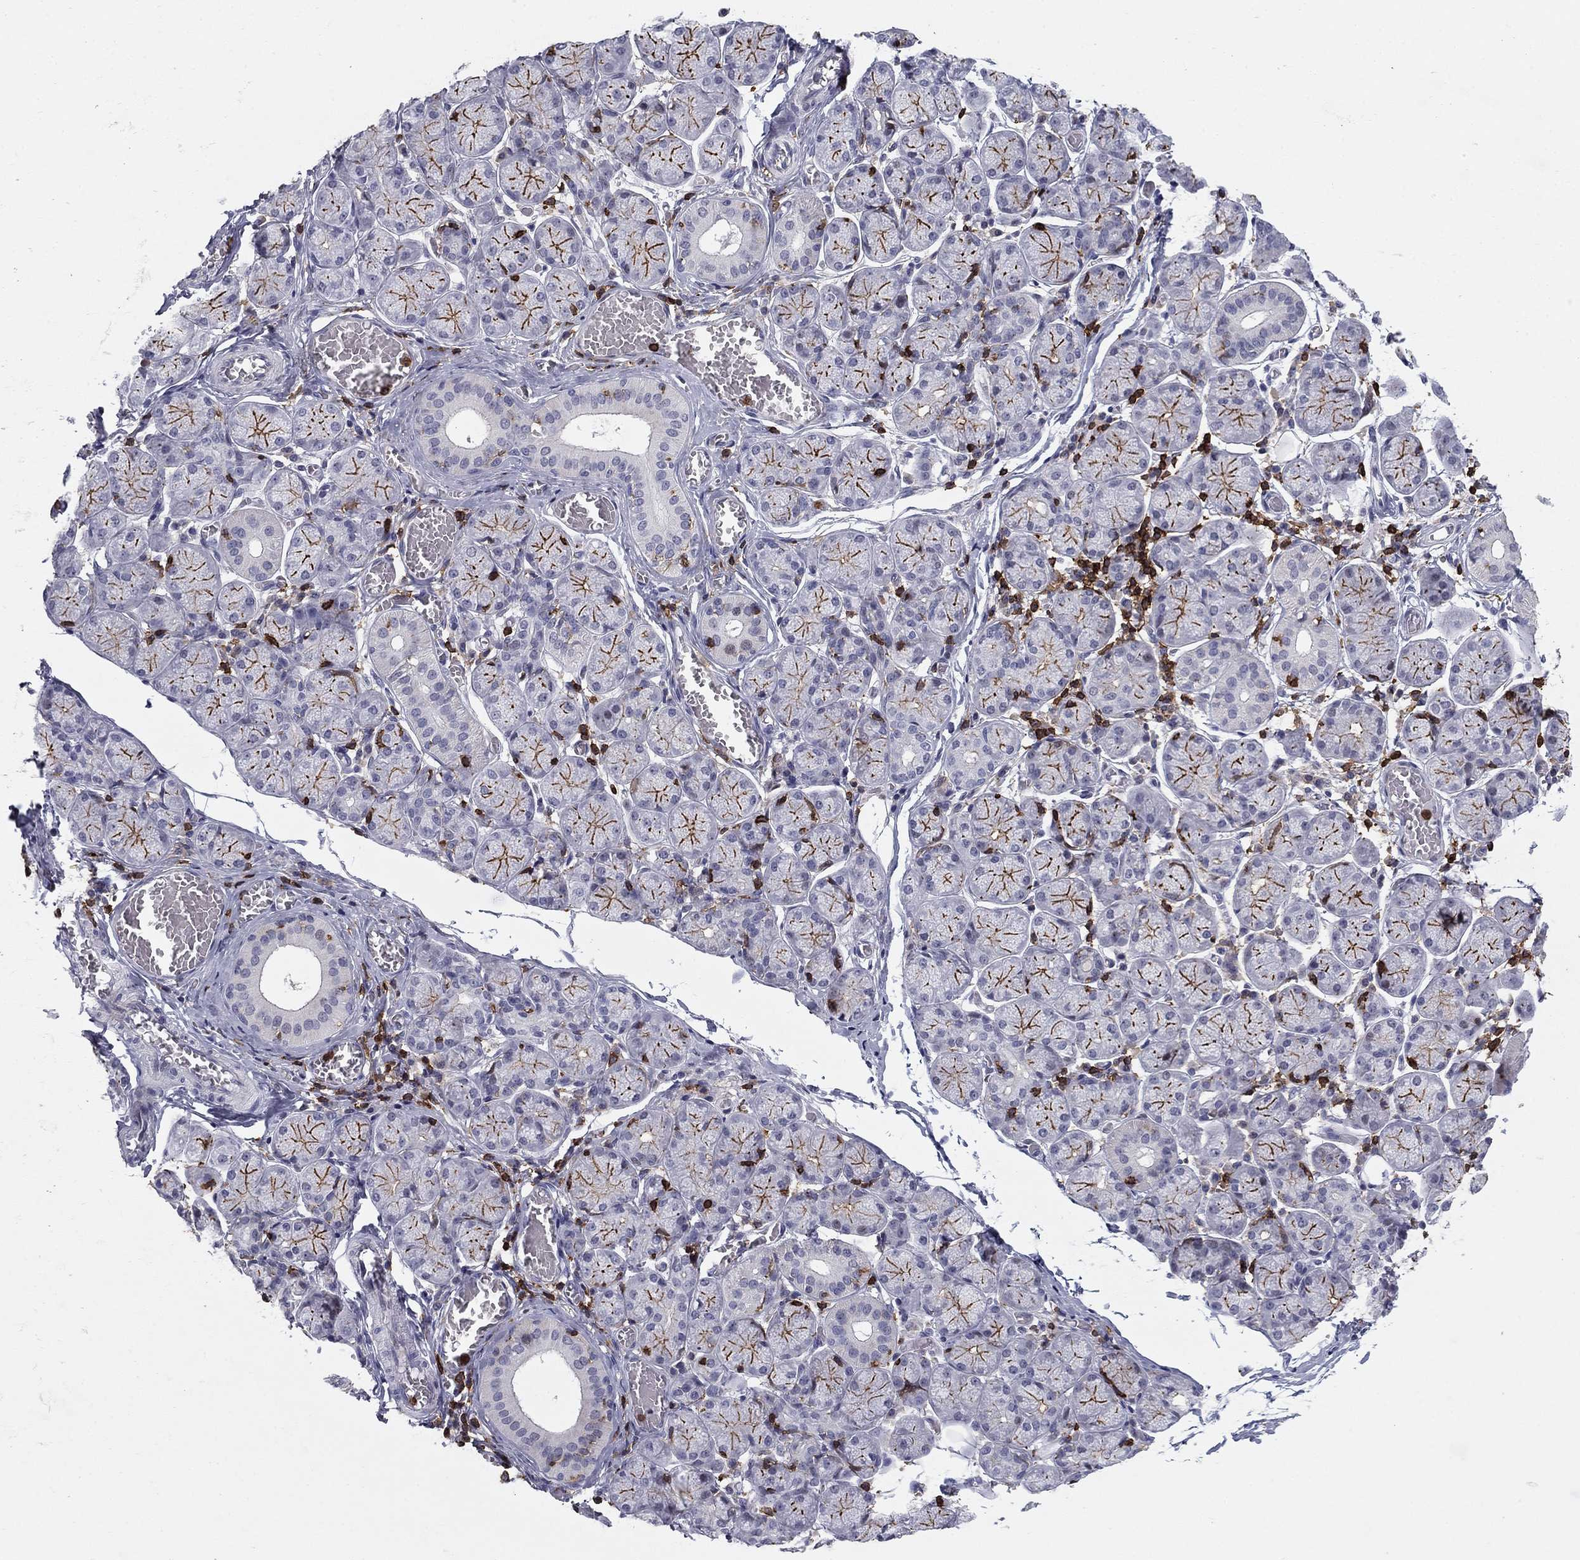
{"staining": {"intensity": "strong", "quantity": "25%-75%", "location": "cytoplasmic/membranous"}, "tissue": "salivary gland", "cell_type": "Glandular cells", "image_type": "normal", "snomed": [{"axis": "morphology", "description": "Normal tissue, NOS"}, {"axis": "topography", "description": "Salivary gland"}, {"axis": "topography", "description": "Peripheral nerve tissue"}], "caption": "A brown stain highlights strong cytoplasmic/membranous staining of a protein in glandular cells of normal human salivary gland. Using DAB (brown) and hematoxylin (blue) stains, captured at high magnification using brightfield microscopy.", "gene": "ARHGAP27", "patient": {"sex": "female", "age": 24}}